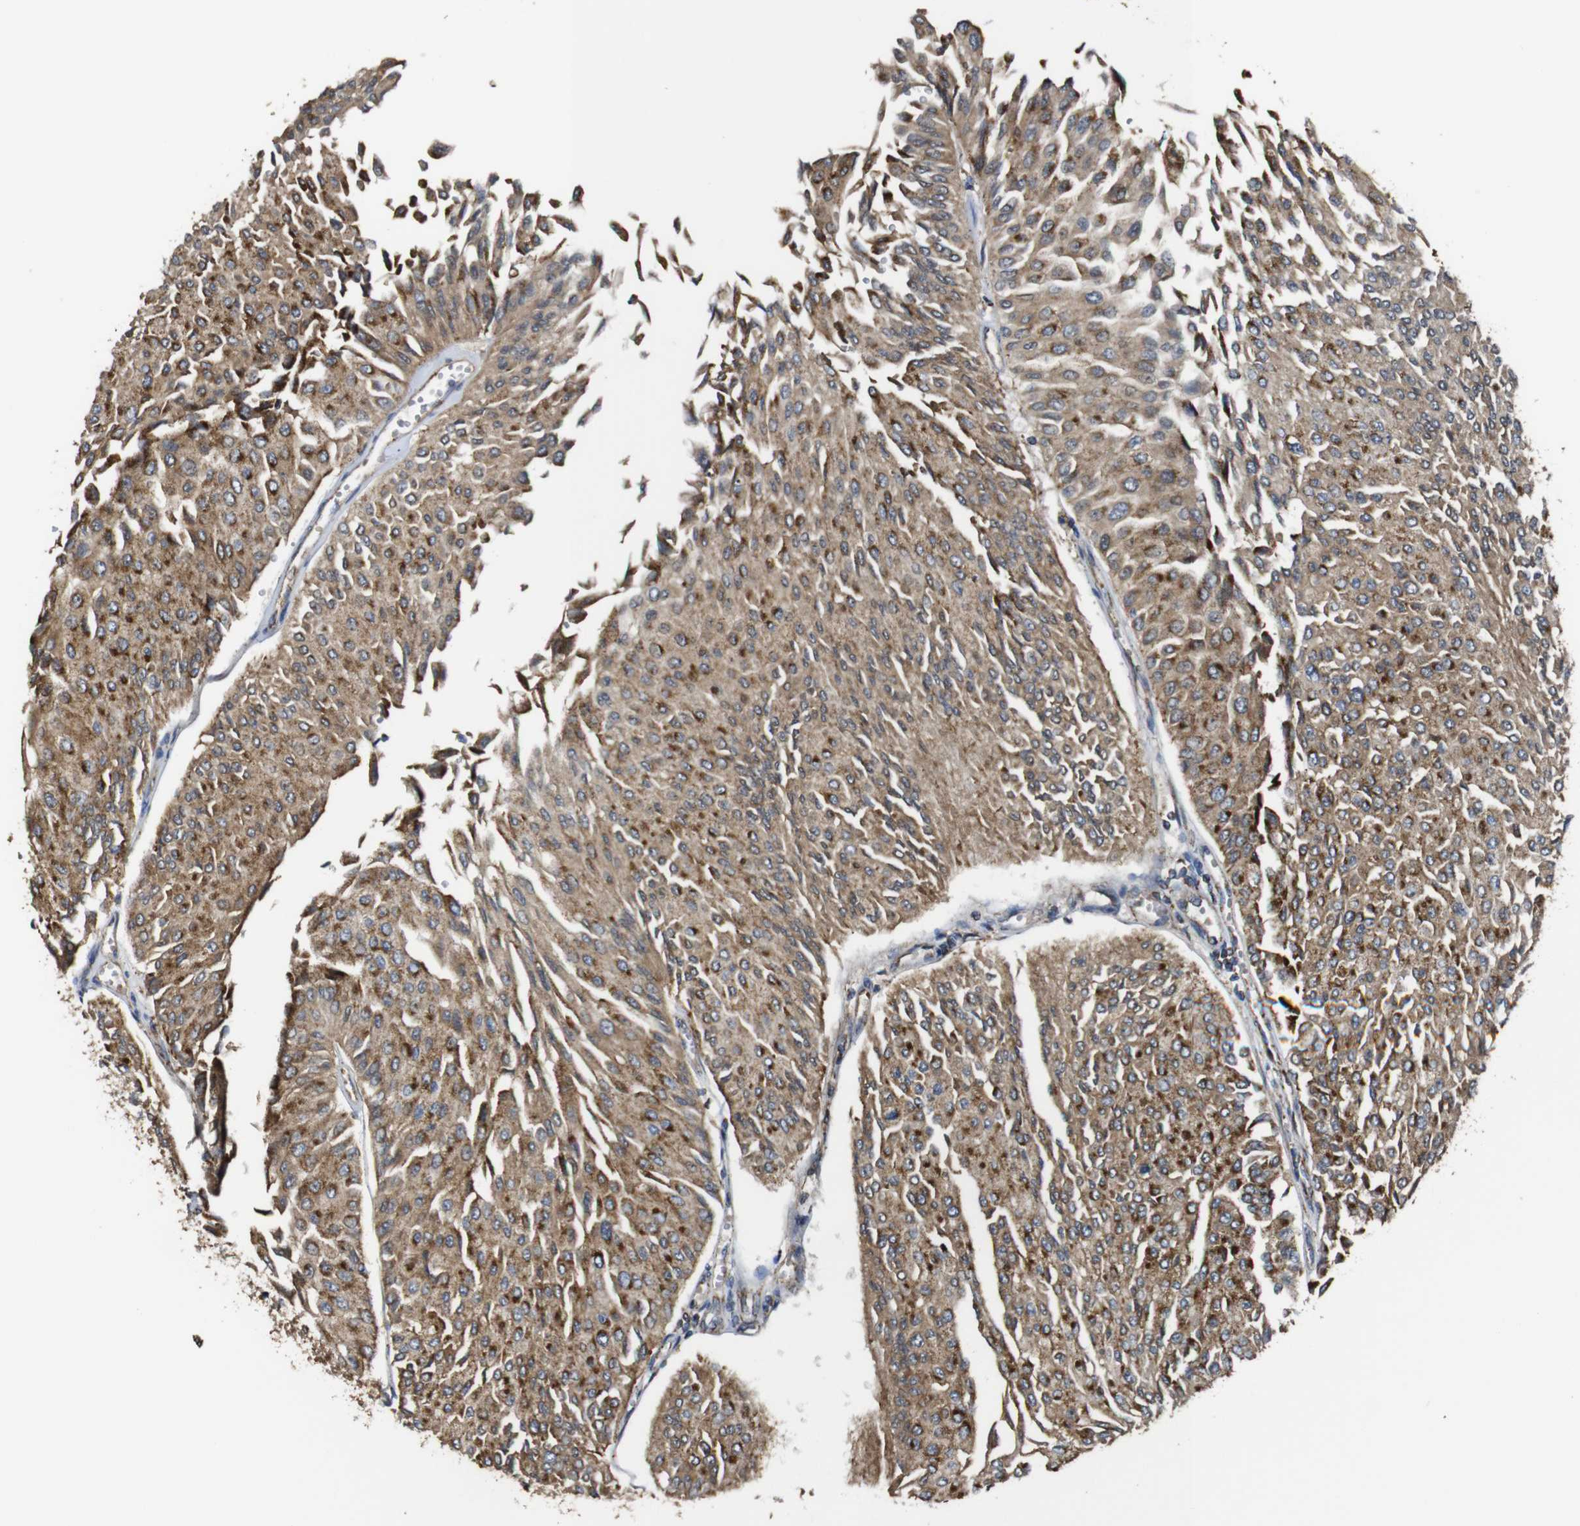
{"staining": {"intensity": "moderate", "quantity": ">75%", "location": "cytoplasmic/membranous"}, "tissue": "urothelial cancer", "cell_type": "Tumor cells", "image_type": "cancer", "snomed": [{"axis": "morphology", "description": "Urothelial carcinoma, Low grade"}, {"axis": "topography", "description": "Urinary bladder"}], "caption": "Tumor cells show medium levels of moderate cytoplasmic/membranous expression in about >75% of cells in human urothelial cancer.", "gene": "NR3C2", "patient": {"sex": "male", "age": 67}}